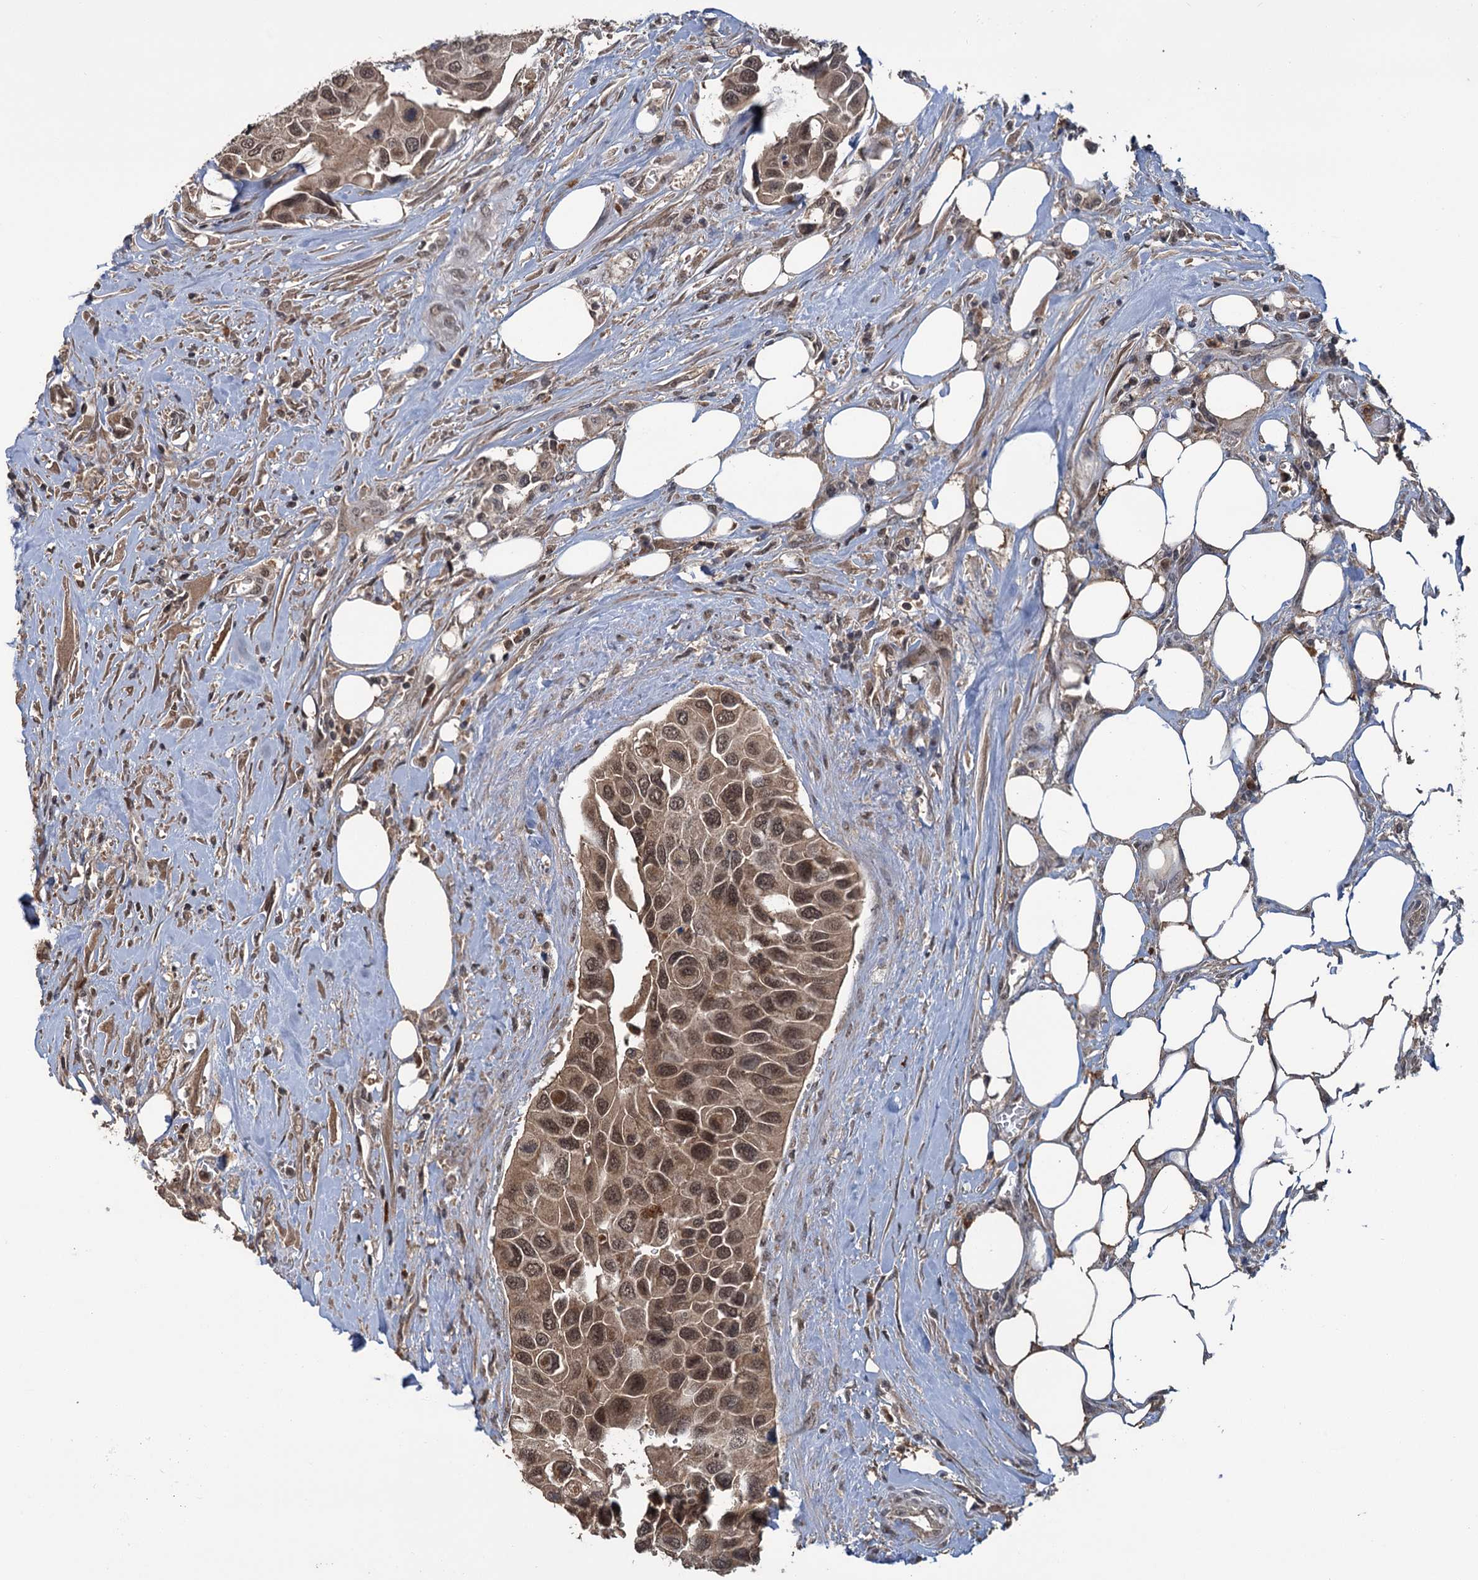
{"staining": {"intensity": "moderate", "quantity": ">75%", "location": "cytoplasmic/membranous,nuclear"}, "tissue": "urothelial cancer", "cell_type": "Tumor cells", "image_type": "cancer", "snomed": [{"axis": "morphology", "description": "Urothelial carcinoma, High grade"}, {"axis": "topography", "description": "Urinary bladder"}], "caption": "Urothelial cancer was stained to show a protein in brown. There is medium levels of moderate cytoplasmic/membranous and nuclear positivity in approximately >75% of tumor cells. (DAB (3,3'-diaminobenzidine) IHC, brown staining for protein, blue staining for nuclei).", "gene": "KANSL2", "patient": {"sex": "male", "age": 74}}